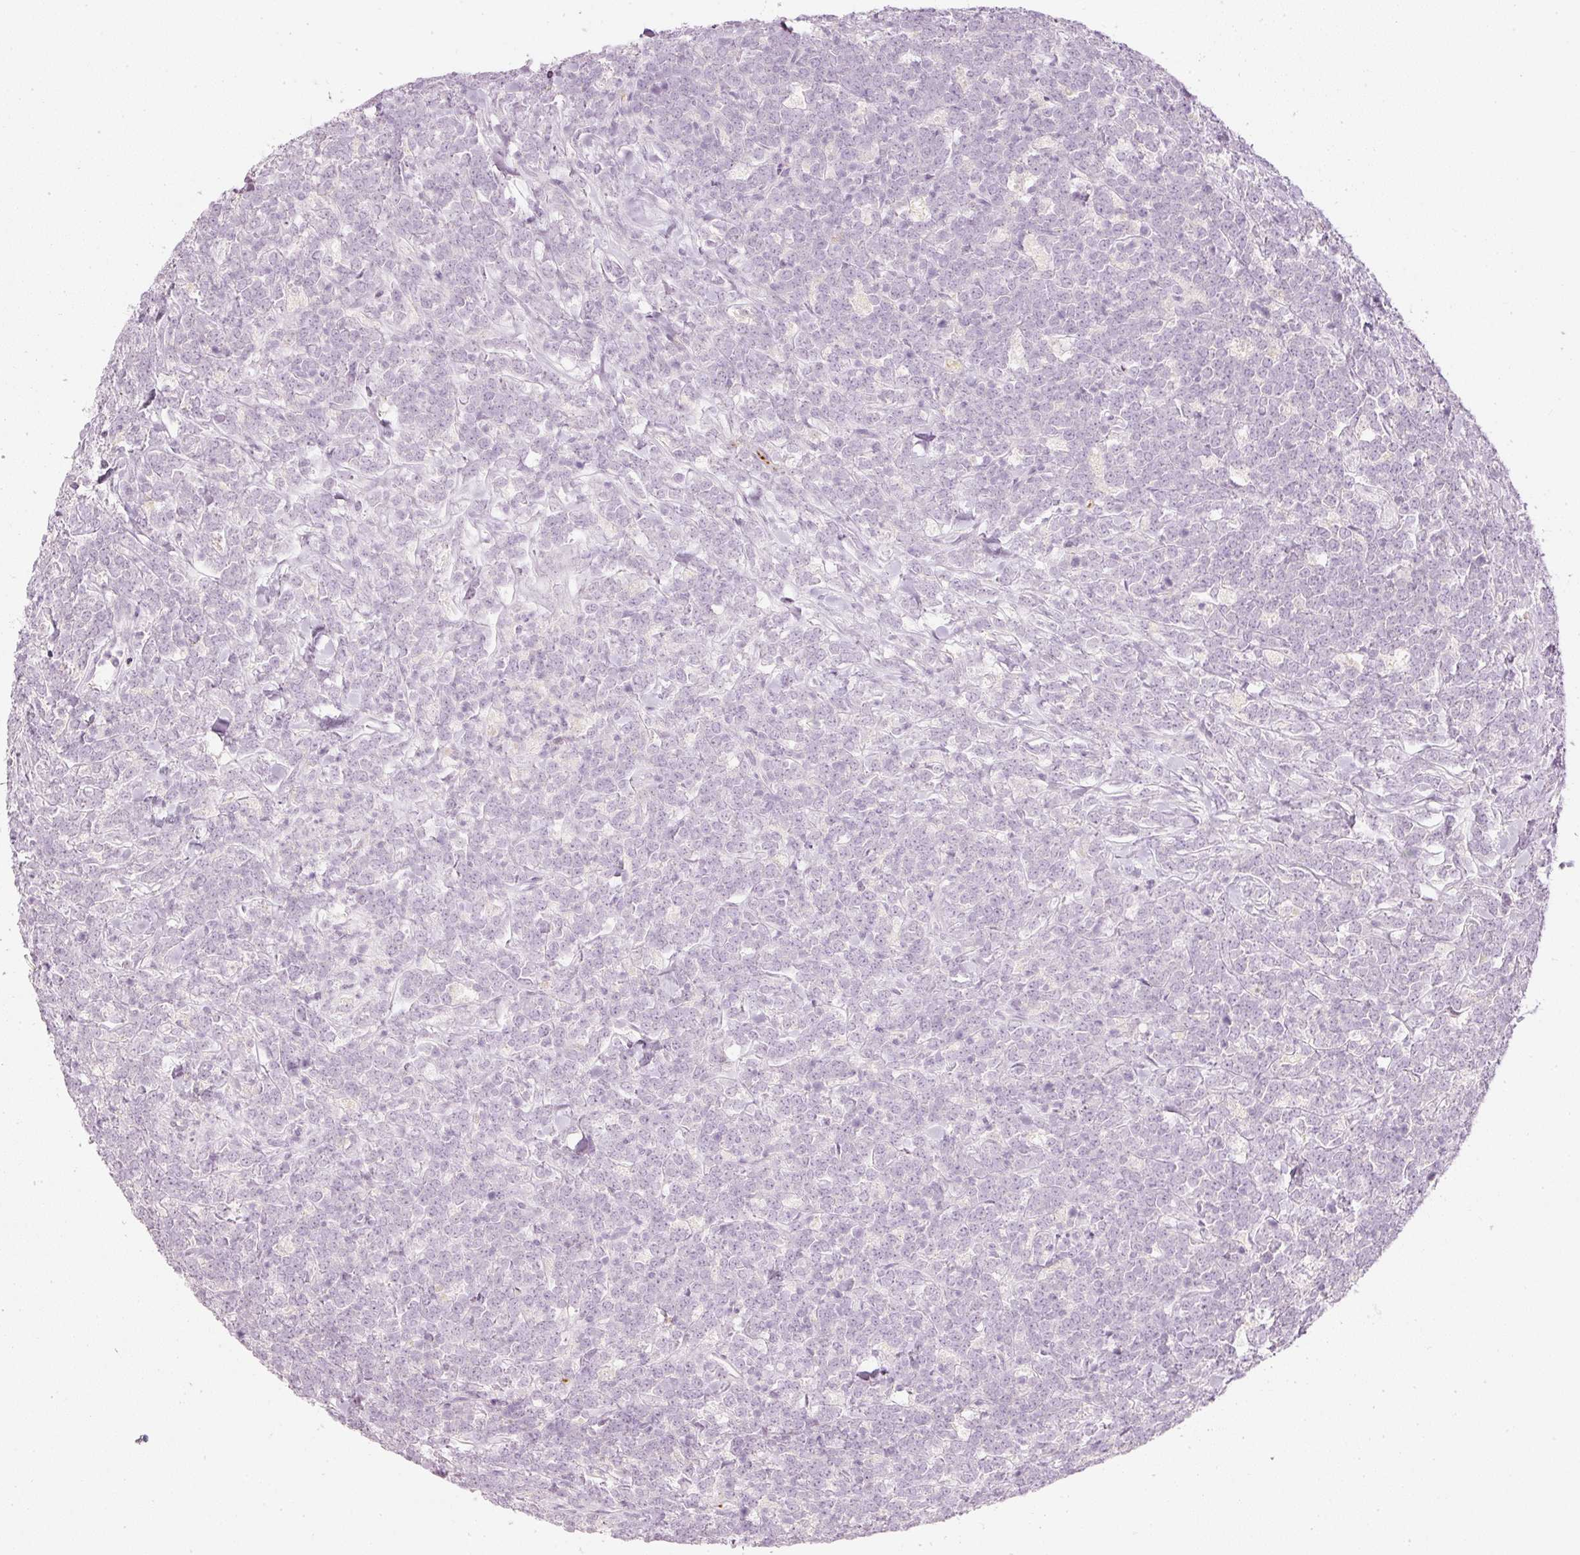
{"staining": {"intensity": "negative", "quantity": "none", "location": "none"}, "tissue": "lymphoma", "cell_type": "Tumor cells", "image_type": "cancer", "snomed": [{"axis": "morphology", "description": "Malignant lymphoma, non-Hodgkin's type, High grade"}, {"axis": "topography", "description": "Small intestine"}], "caption": "Immunohistochemistry (IHC) histopathology image of neoplastic tissue: malignant lymphoma, non-Hodgkin's type (high-grade) stained with DAB displays no significant protein staining in tumor cells. (DAB immunohistochemistry visualized using brightfield microscopy, high magnification).", "gene": "LECT2", "patient": {"sex": "male", "age": 8}}